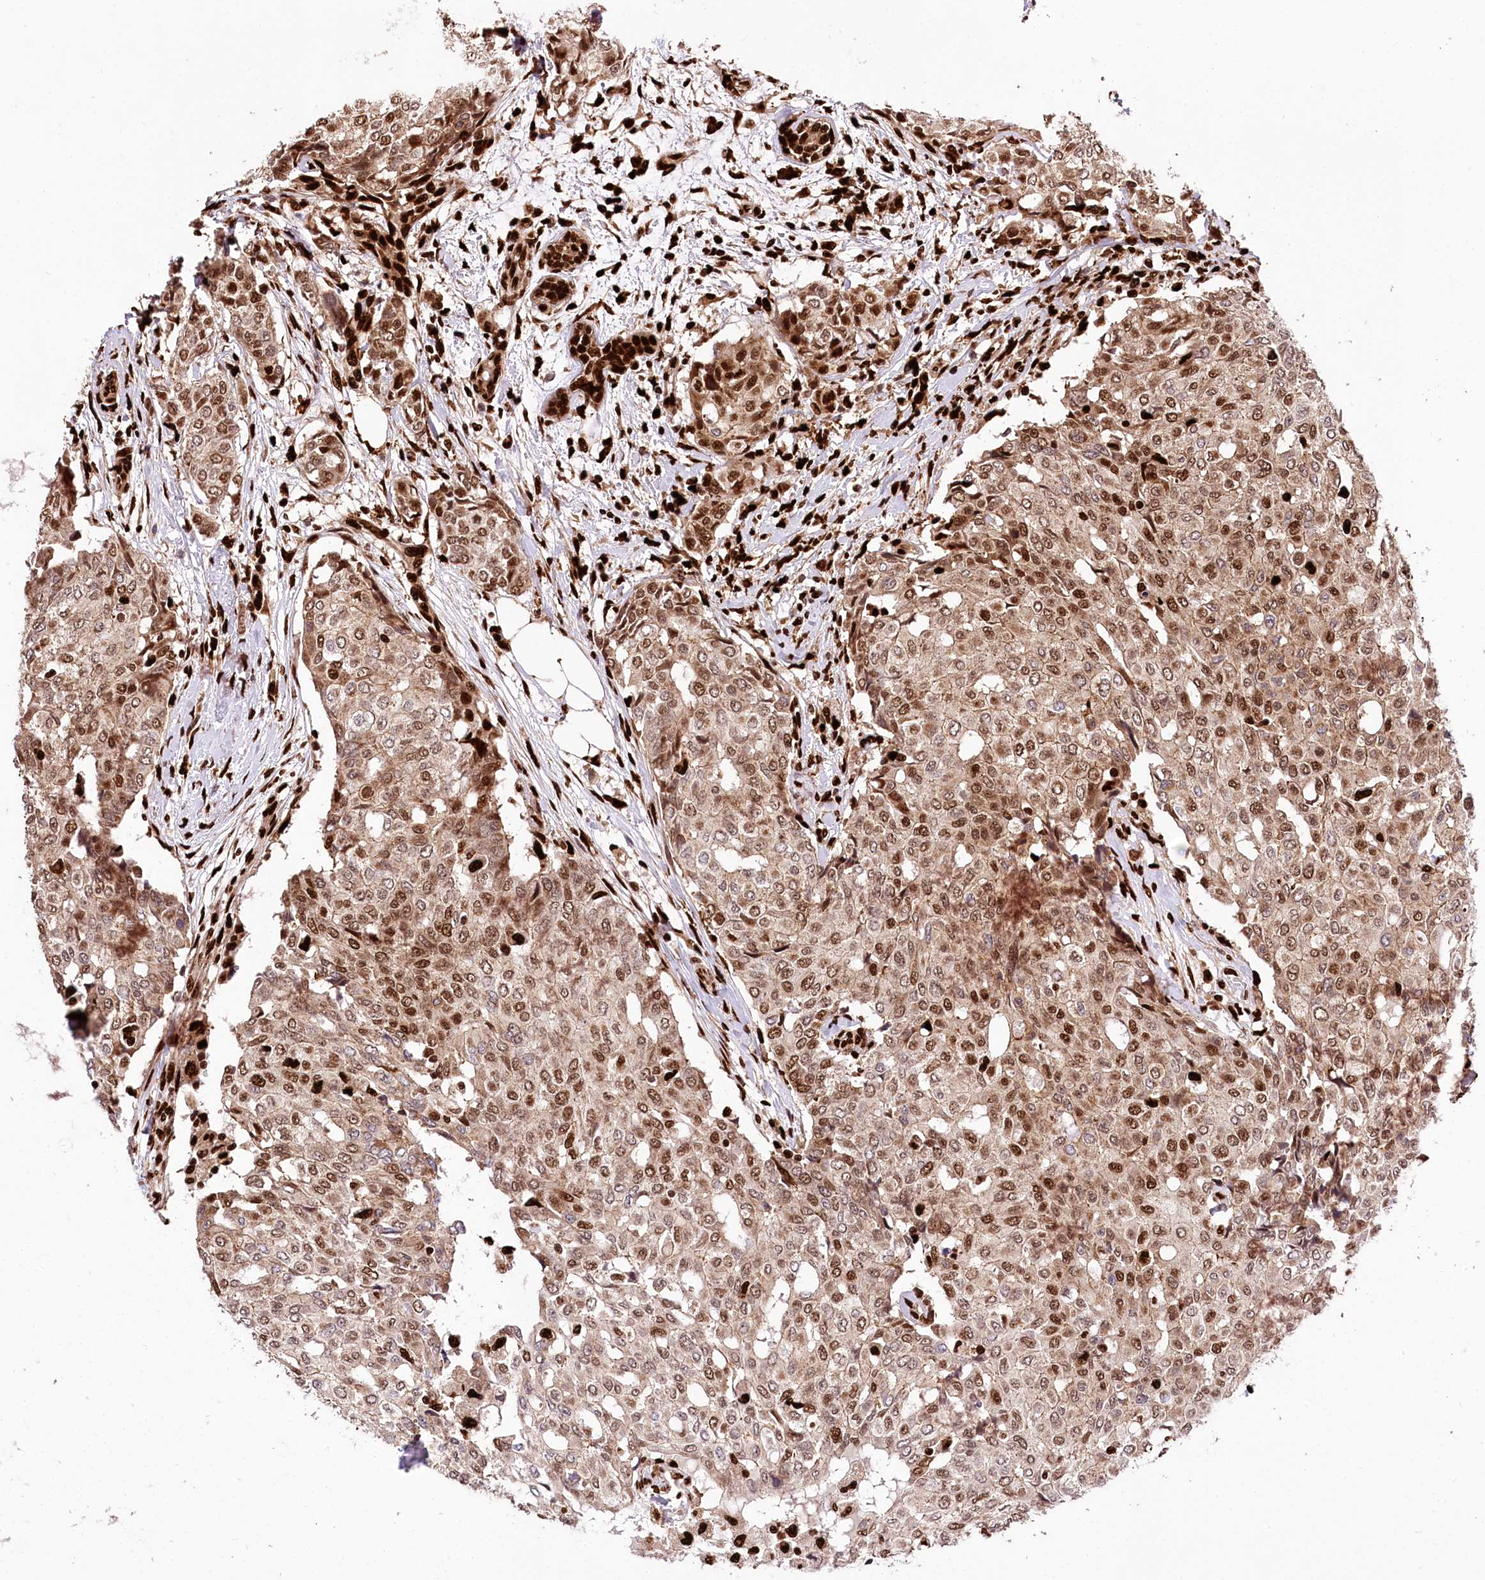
{"staining": {"intensity": "moderate", "quantity": ">75%", "location": "cytoplasmic/membranous,nuclear"}, "tissue": "breast cancer", "cell_type": "Tumor cells", "image_type": "cancer", "snomed": [{"axis": "morphology", "description": "Lobular carcinoma"}, {"axis": "topography", "description": "Breast"}], "caption": "Brown immunohistochemical staining in human breast lobular carcinoma exhibits moderate cytoplasmic/membranous and nuclear positivity in about >75% of tumor cells.", "gene": "FIGN", "patient": {"sex": "female", "age": 51}}